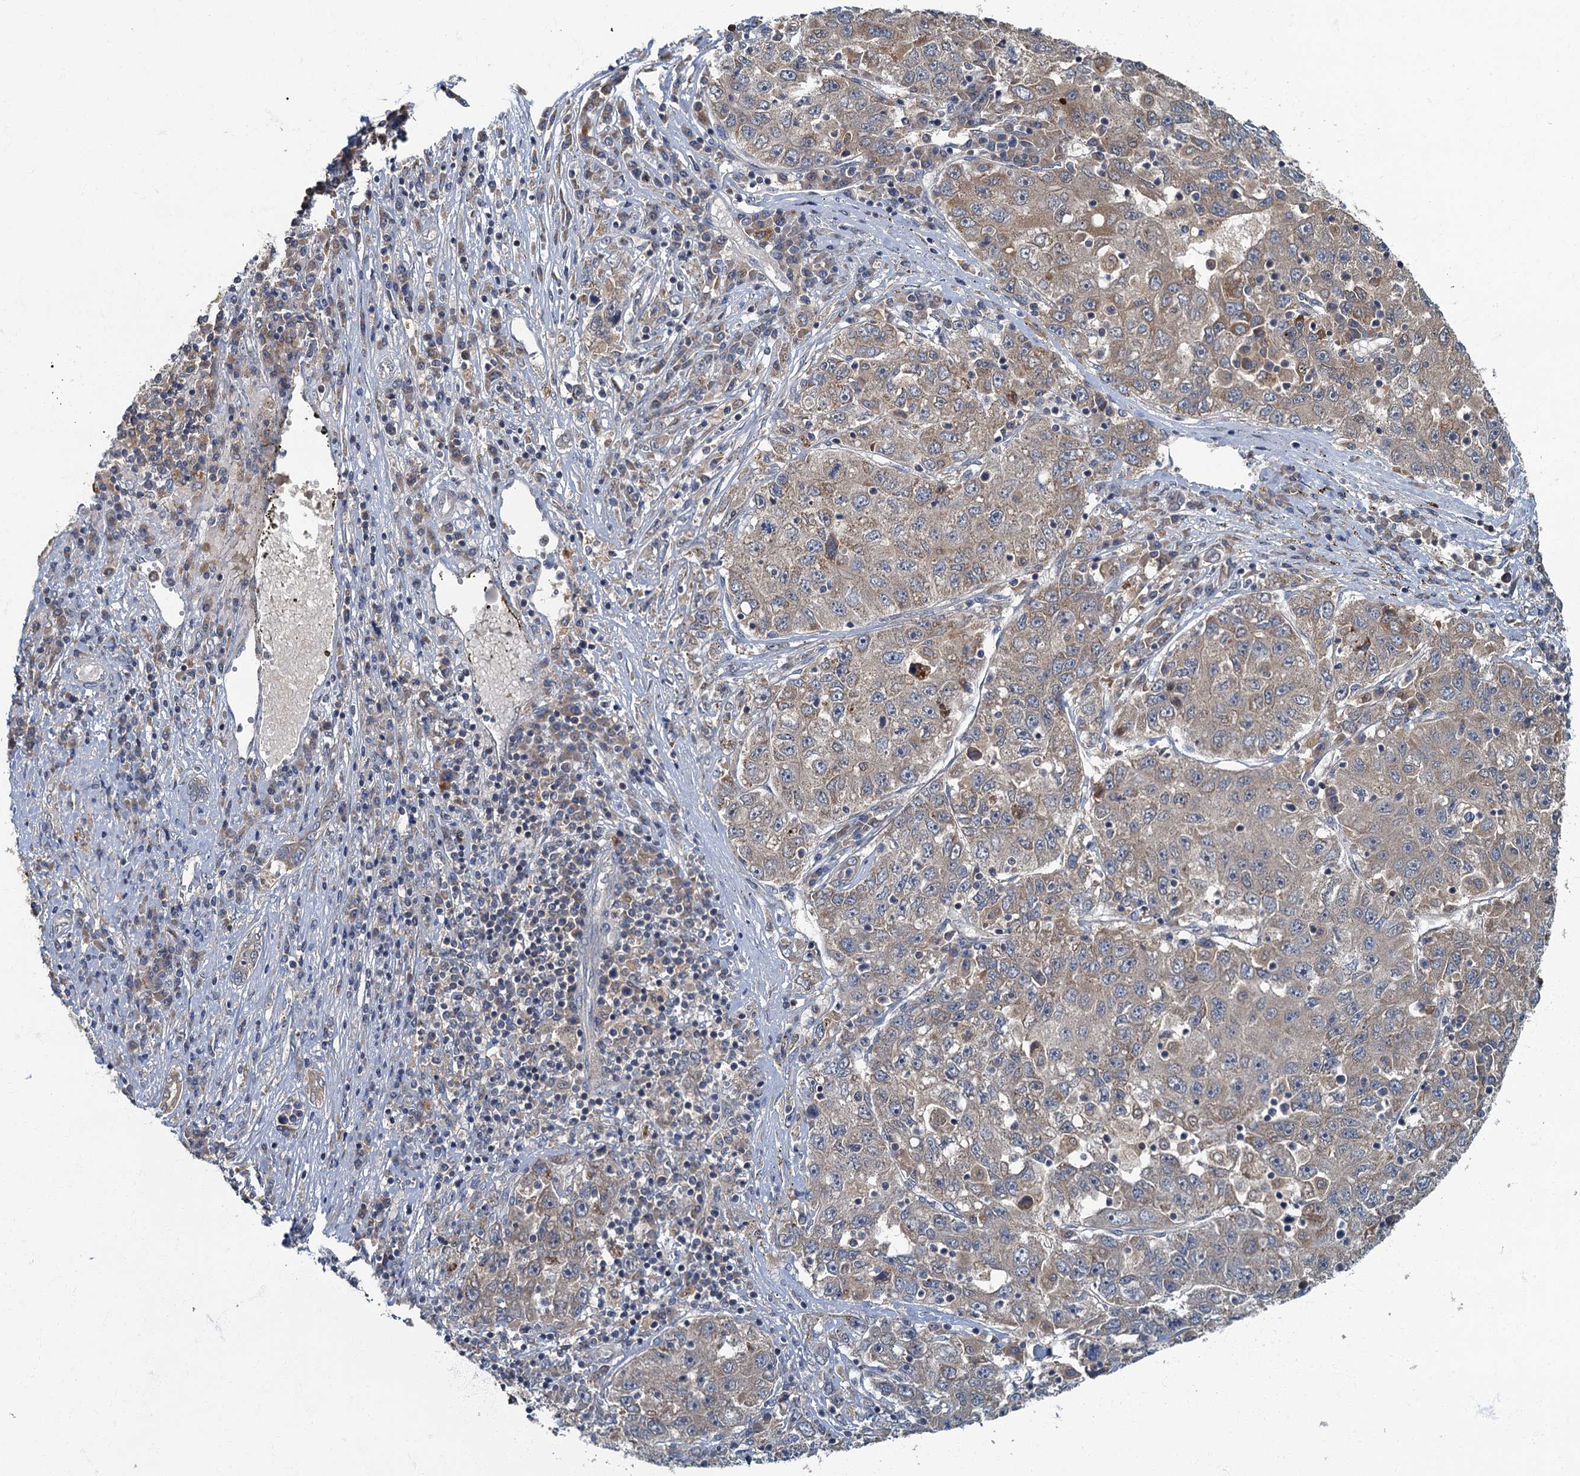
{"staining": {"intensity": "weak", "quantity": "<25%", "location": "cytoplasmic/membranous"}, "tissue": "liver cancer", "cell_type": "Tumor cells", "image_type": "cancer", "snomed": [{"axis": "morphology", "description": "Carcinoma, Hepatocellular, NOS"}, {"axis": "topography", "description": "Liver"}], "caption": "This is an immunohistochemistry (IHC) image of human liver hepatocellular carcinoma. There is no positivity in tumor cells.", "gene": "WDCP", "patient": {"sex": "male", "age": 49}}